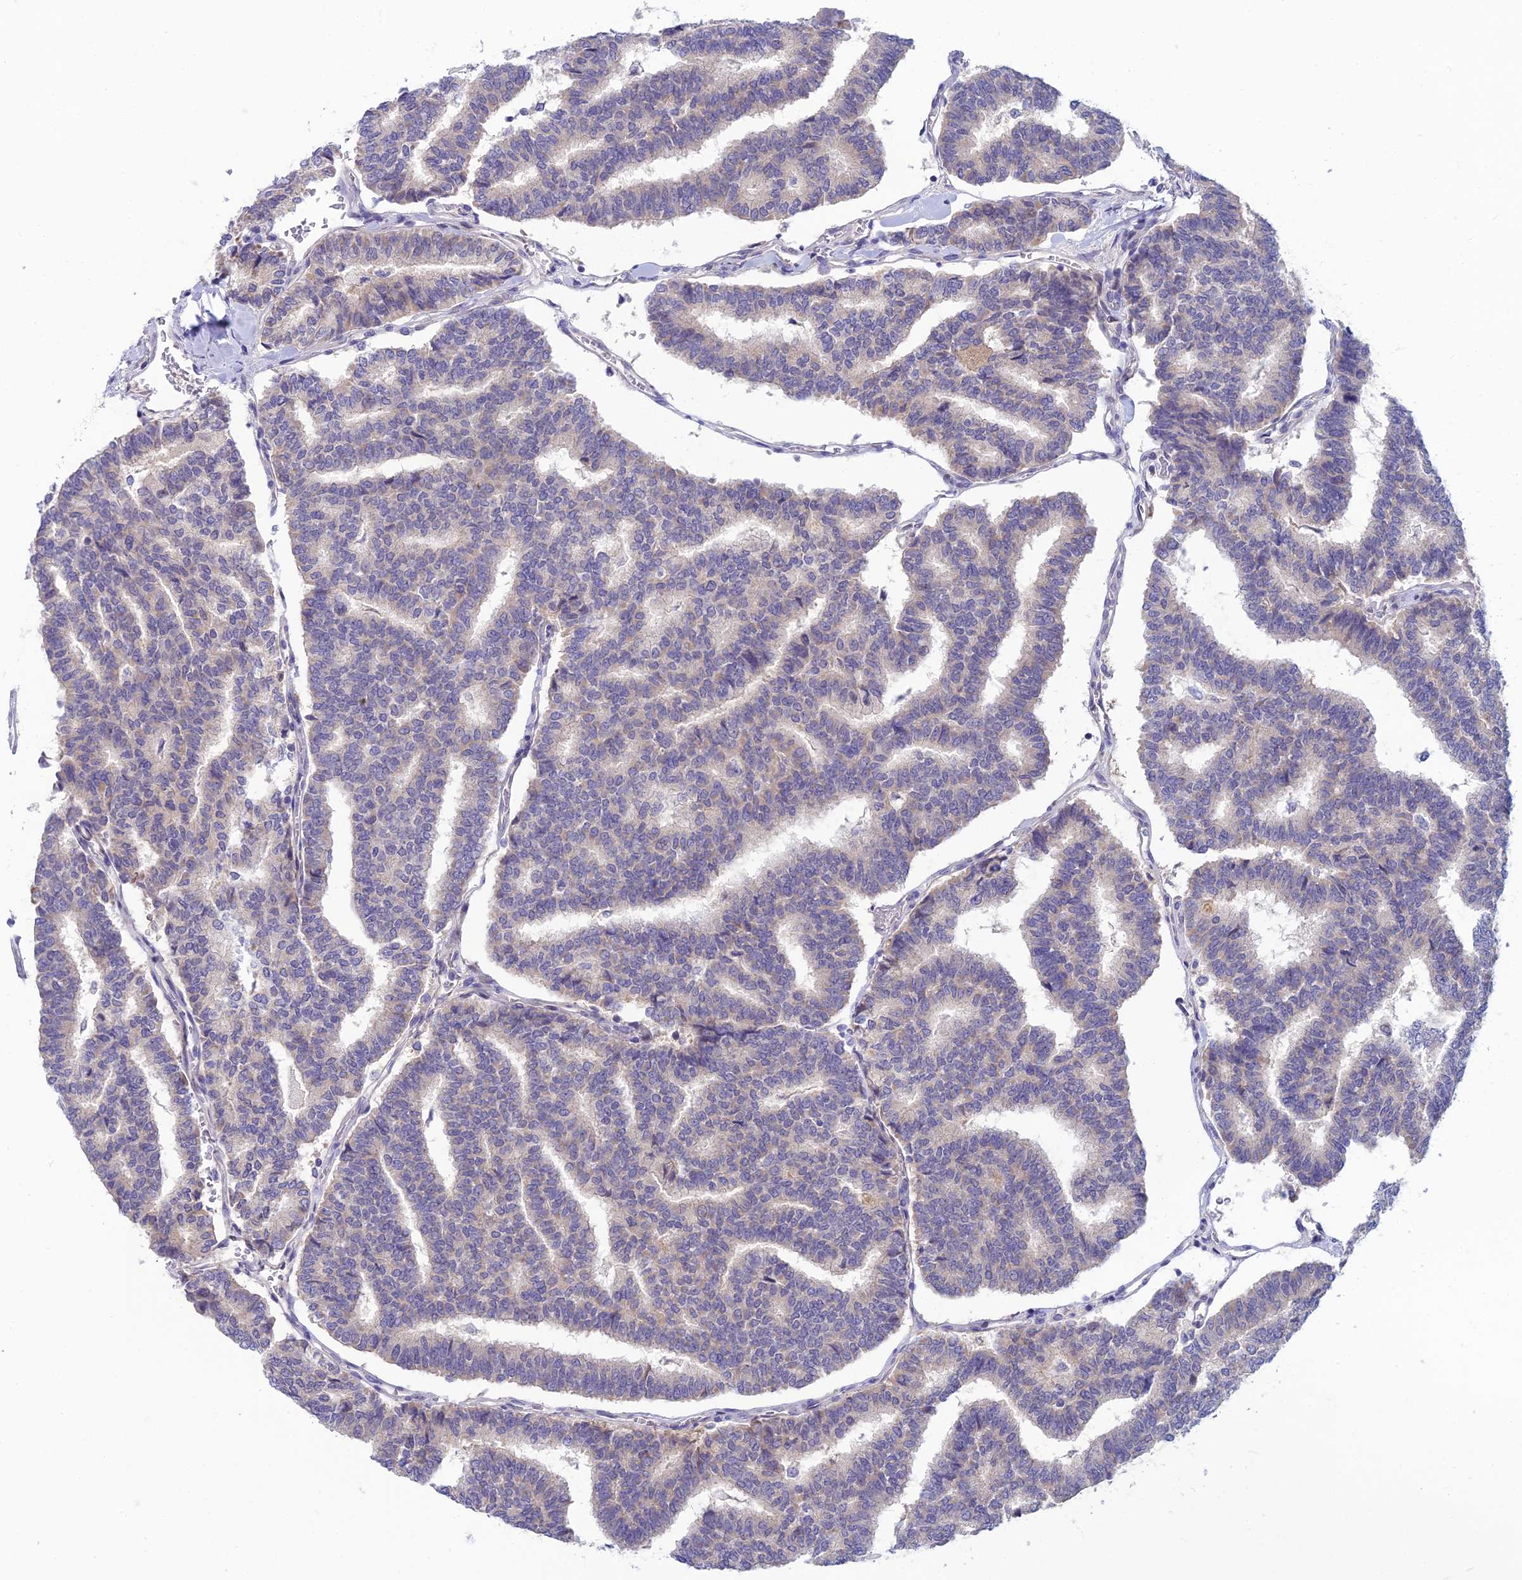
{"staining": {"intensity": "negative", "quantity": "none", "location": "none"}, "tissue": "thyroid cancer", "cell_type": "Tumor cells", "image_type": "cancer", "snomed": [{"axis": "morphology", "description": "Papillary adenocarcinoma, NOS"}, {"axis": "topography", "description": "Thyroid gland"}], "caption": "Histopathology image shows no protein positivity in tumor cells of thyroid papillary adenocarcinoma tissue.", "gene": "XPO7", "patient": {"sex": "female", "age": 35}}